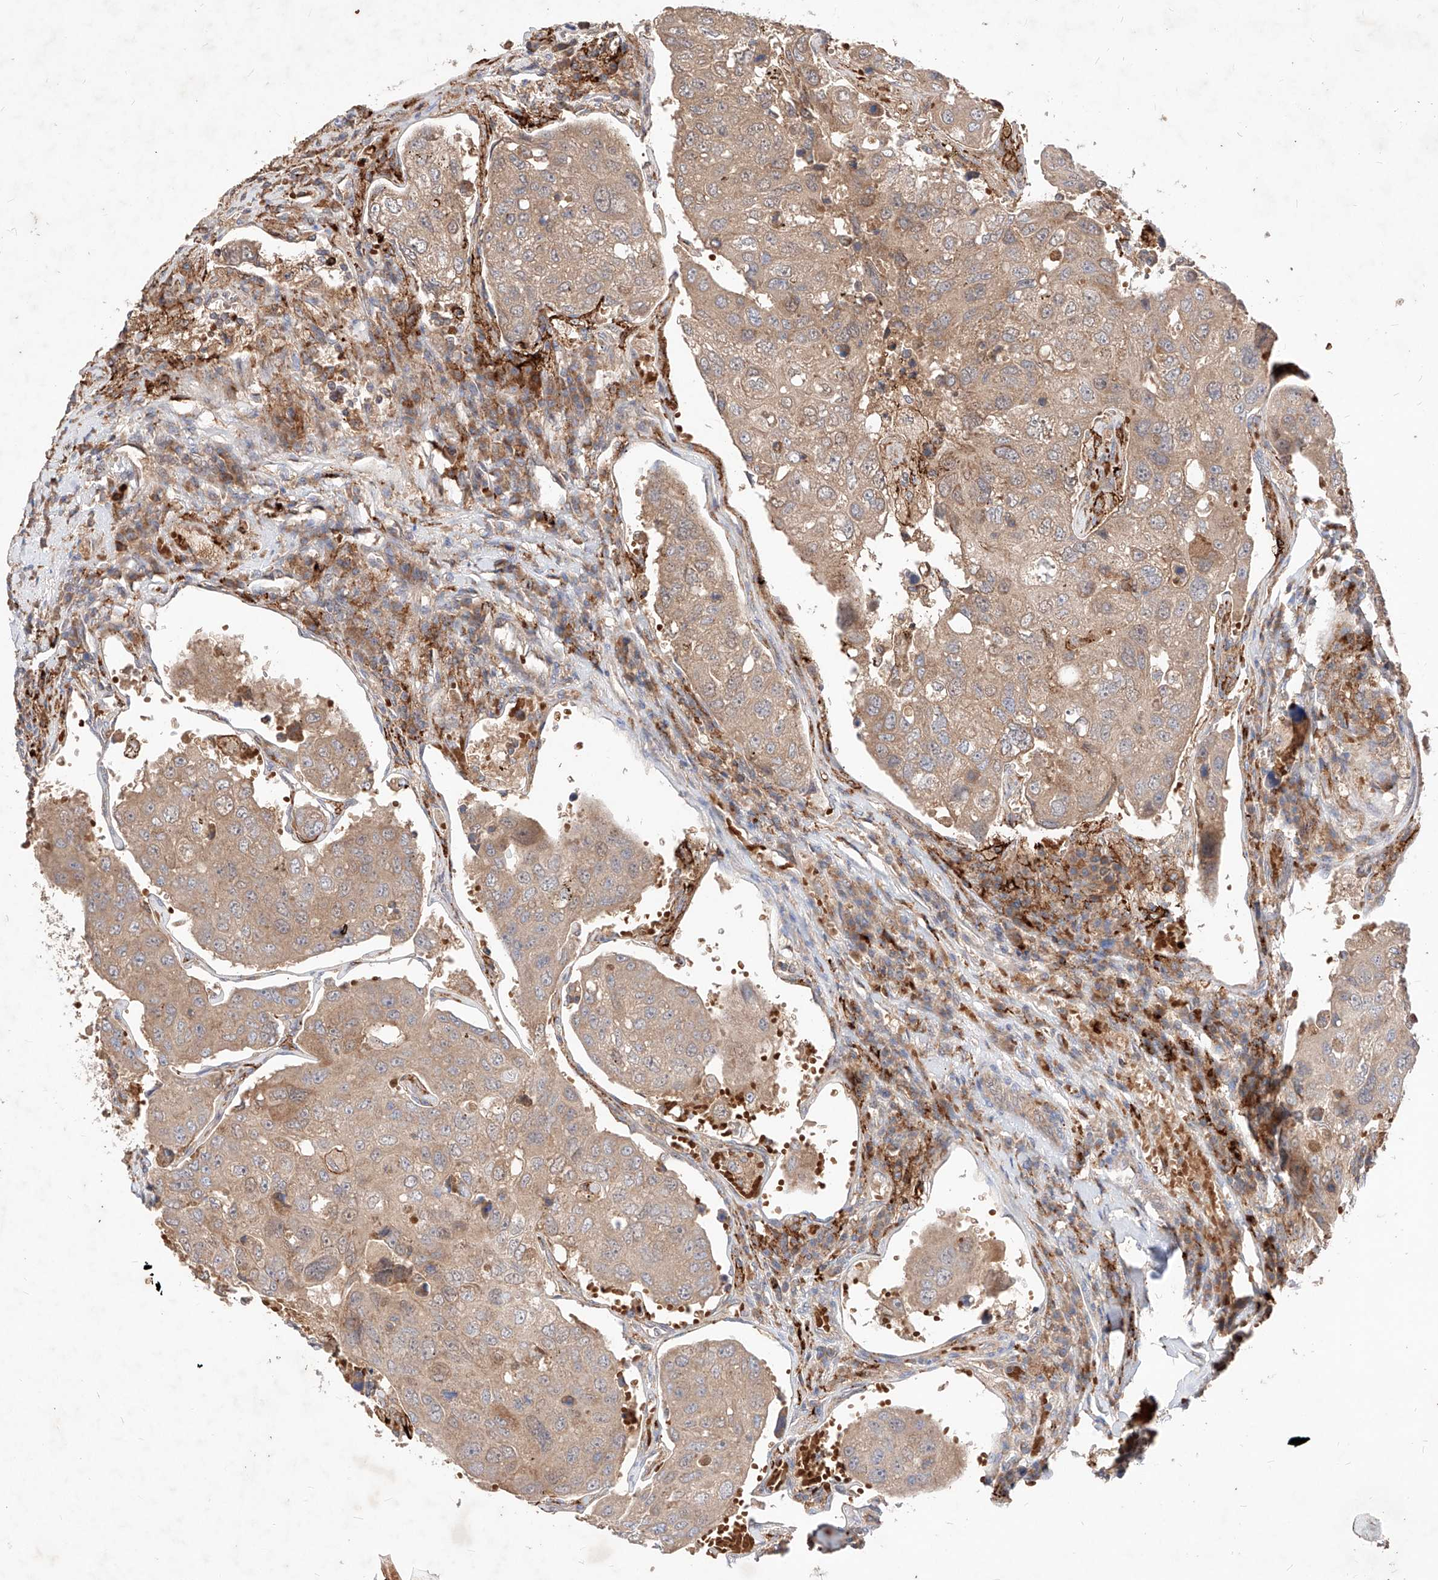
{"staining": {"intensity": "weak", "quantity": ">75%", "location": "cytoplasmic/membranous,nuclear"}, "tissue": "urothelial cancer", "cell_type": "Tumor cells", "image_type": "cancer", "snomed": [{"axis": "morphology", "description": "Urothelial carcinoma, High grade"}, {"axis": "topography", "description": "Lymph node"}, {"axis": "topography", "description": "Urinary bladder"}], "caption": "A high-resolution histopathology image shows immunohistochemistry (IHC) staining of urothelial cancer, which displays weak cytoplasmic/membranous and nuclear positivity in about >75% of tumor cells. The staining was performed using DAB (3,3'-diaminobenzidine), with brown indicating positive protein expression. Nuclei are stained blue with hematoxylin.", "gene": "TSNAX", "patient": {"sex": "male", "age": 51}}